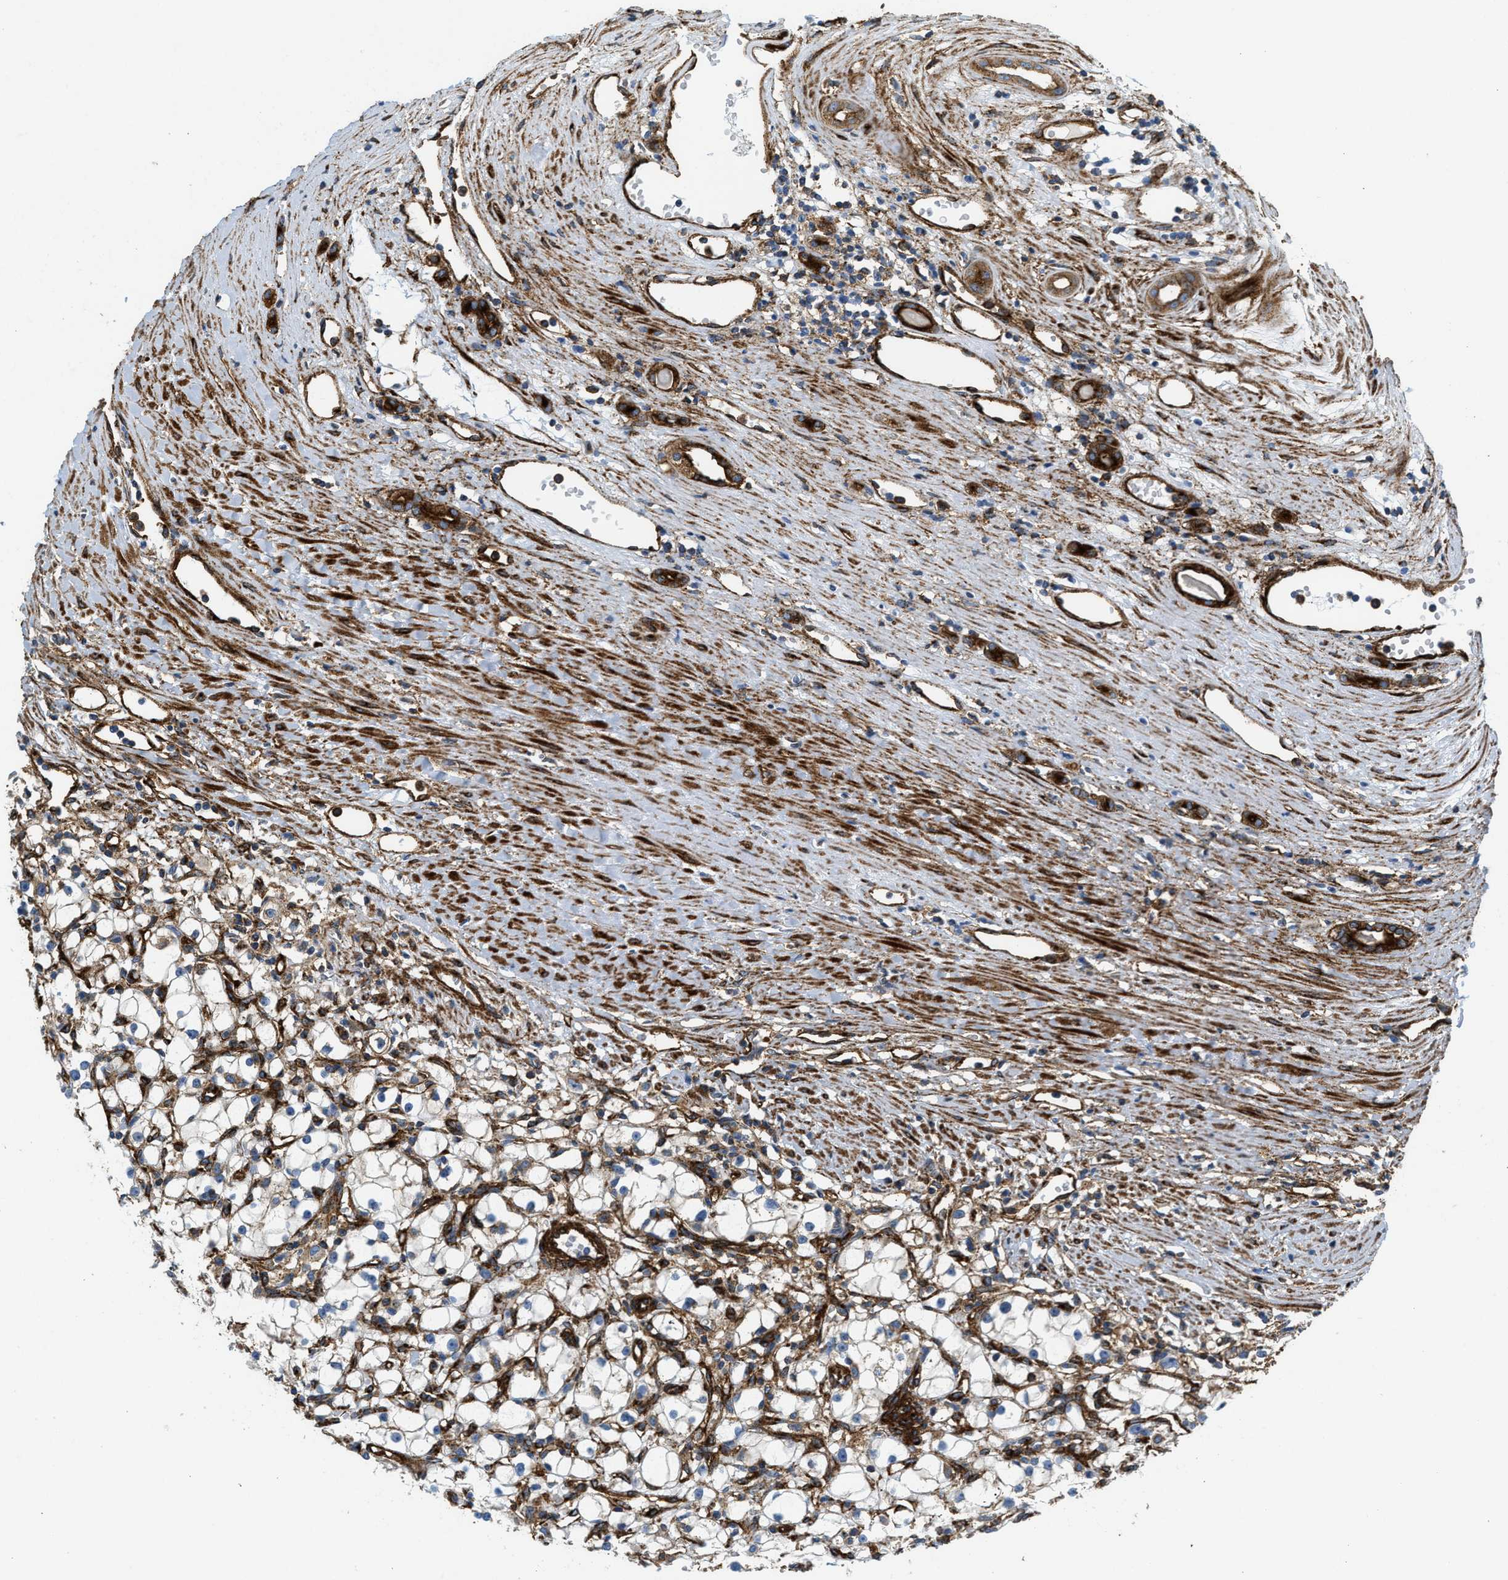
{"staining": {"intensity": "negative", "quantity": "none", "location": "none"}, "tissue": "renal cancer", "cell_type": "Tumor cells", "image_type": "cancer", "snomed": [{"axis": "morphology", "description": "Adenocarcinoma, NOS"}, {"axis": "topography", "description": "Kidney"}], "caption": "This is an immunohistochemistry image of renal cancer (adenocarcinoma). There is no expression in tumor cells.", "gene": "HIP1", "patient": {"sex": "male", "age": 56}}